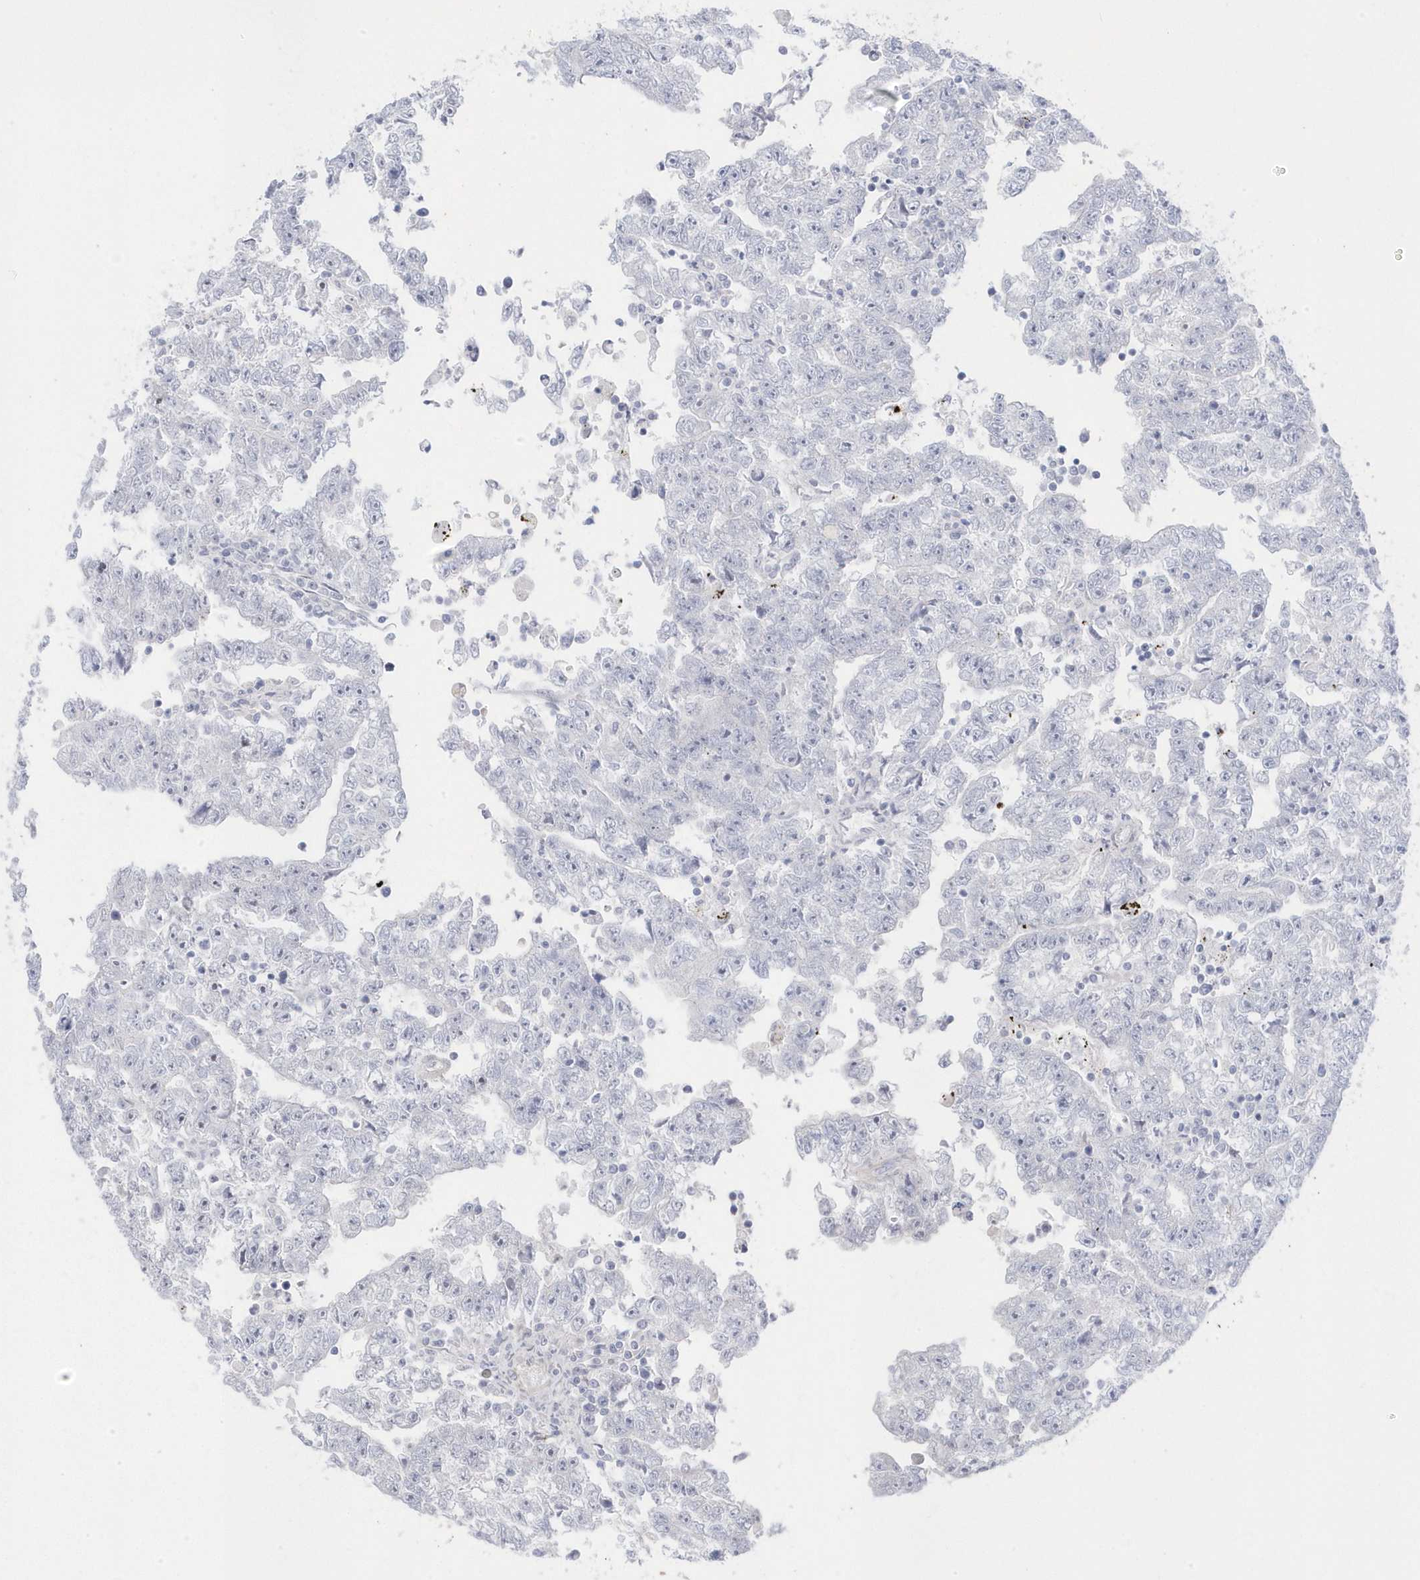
{"staining": {"intensity": "negative", "quantity": "none", "location": "none"}, "tissue": "testis cancer", "cell_type": "Tumor cells", "image_type": "cancer", "snomed": [{"axis": "morphology", "description": "Carcinoma, Embryonal, NOS"}, {"axis": "topography", "description": "Testis"}], "caption": "Immunohistochemistry (IHC) of testis cancer (embryonal carcinoma) displays no staining in tumor cells. Nuclei are stained in blue.", "gene": "GTPBP6", "patient": {"sex": "male", "age": 25}}